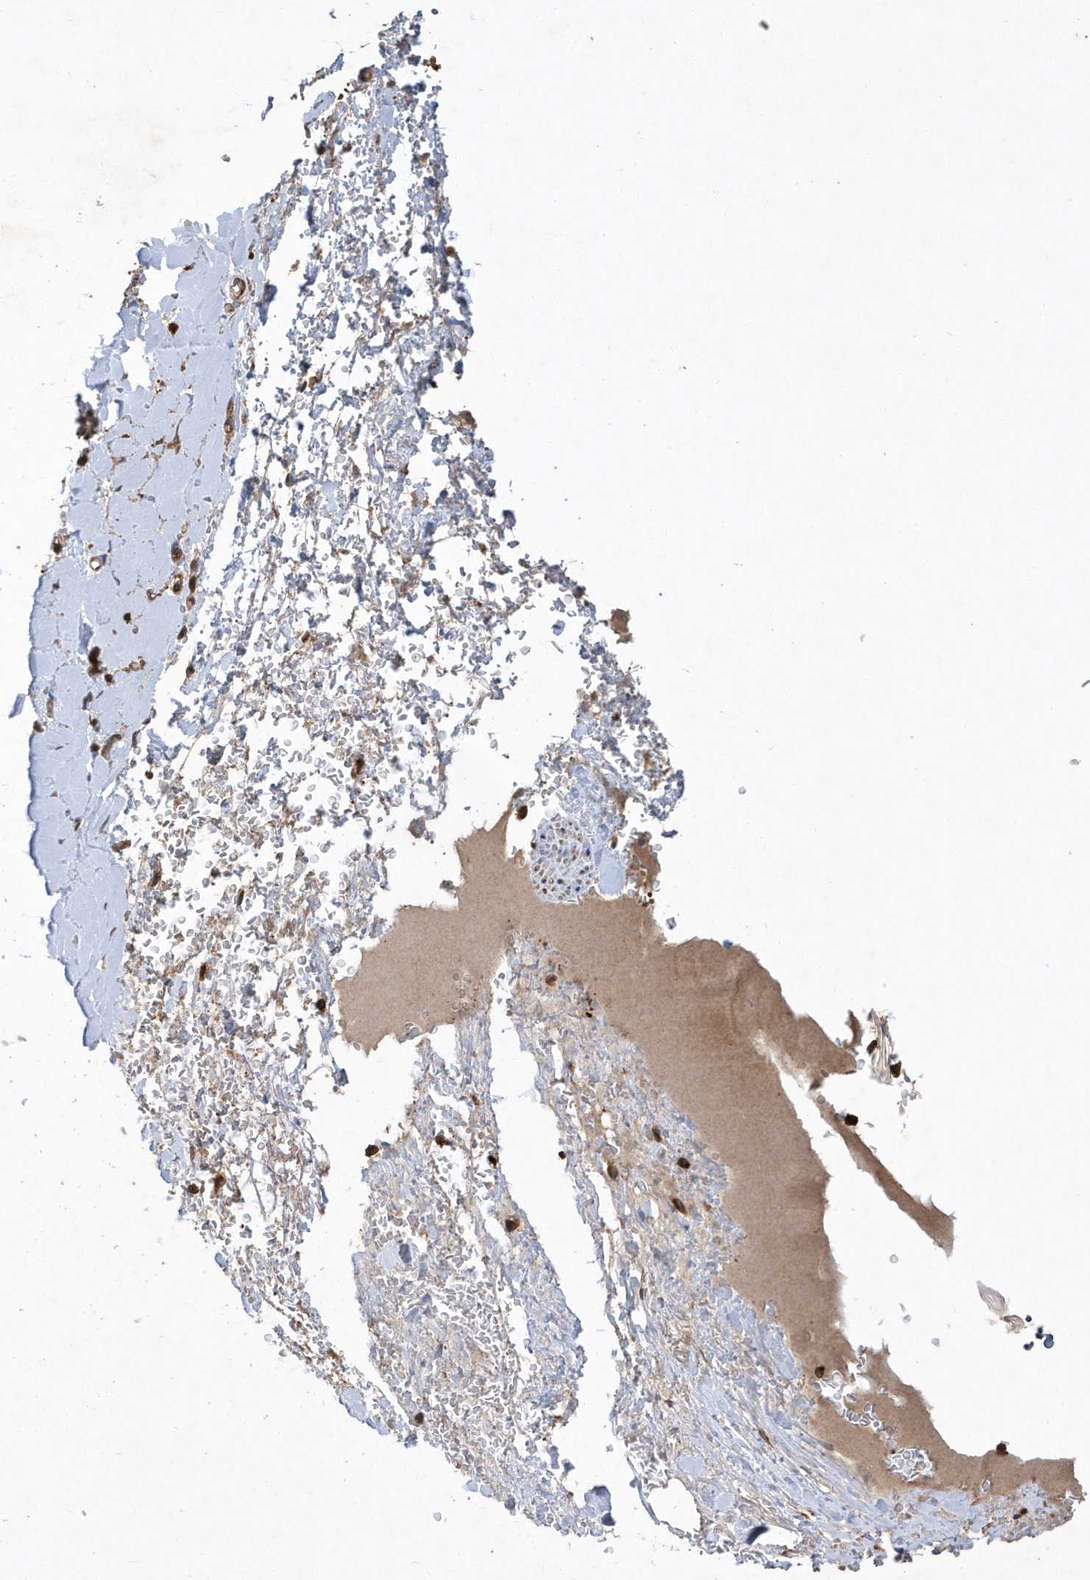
{"staining": {"intensity": "strong", "quantity": ">75%", "location": "cytoplasmic/membranous,nuclear"}, "tissue": "soft tissue", "cell_type": "Chondrocytes", "image_type": "normal", "snomed": [{"axis": "morphology", "description": "Normal tissue, NOS"}, {"axis": "morphology", "description": "Adenocarcinoma, NOS"}, {"axis": "topography", "description": "Stomach, upper"}, {"axis": "topography", "description": "Peripheral nerve tissue"}], "caption": "Immunohistochemistry (DAB (3,3'-diaminobenzidine)) staining of unremarkable human soft tissue demonstrates strong cytoplasmic/membranous,nuclear protein expression in about >75% of chondrocytes.", "gene": "LAPTM4A", "patient": {"sex": "male", "age": 62}}